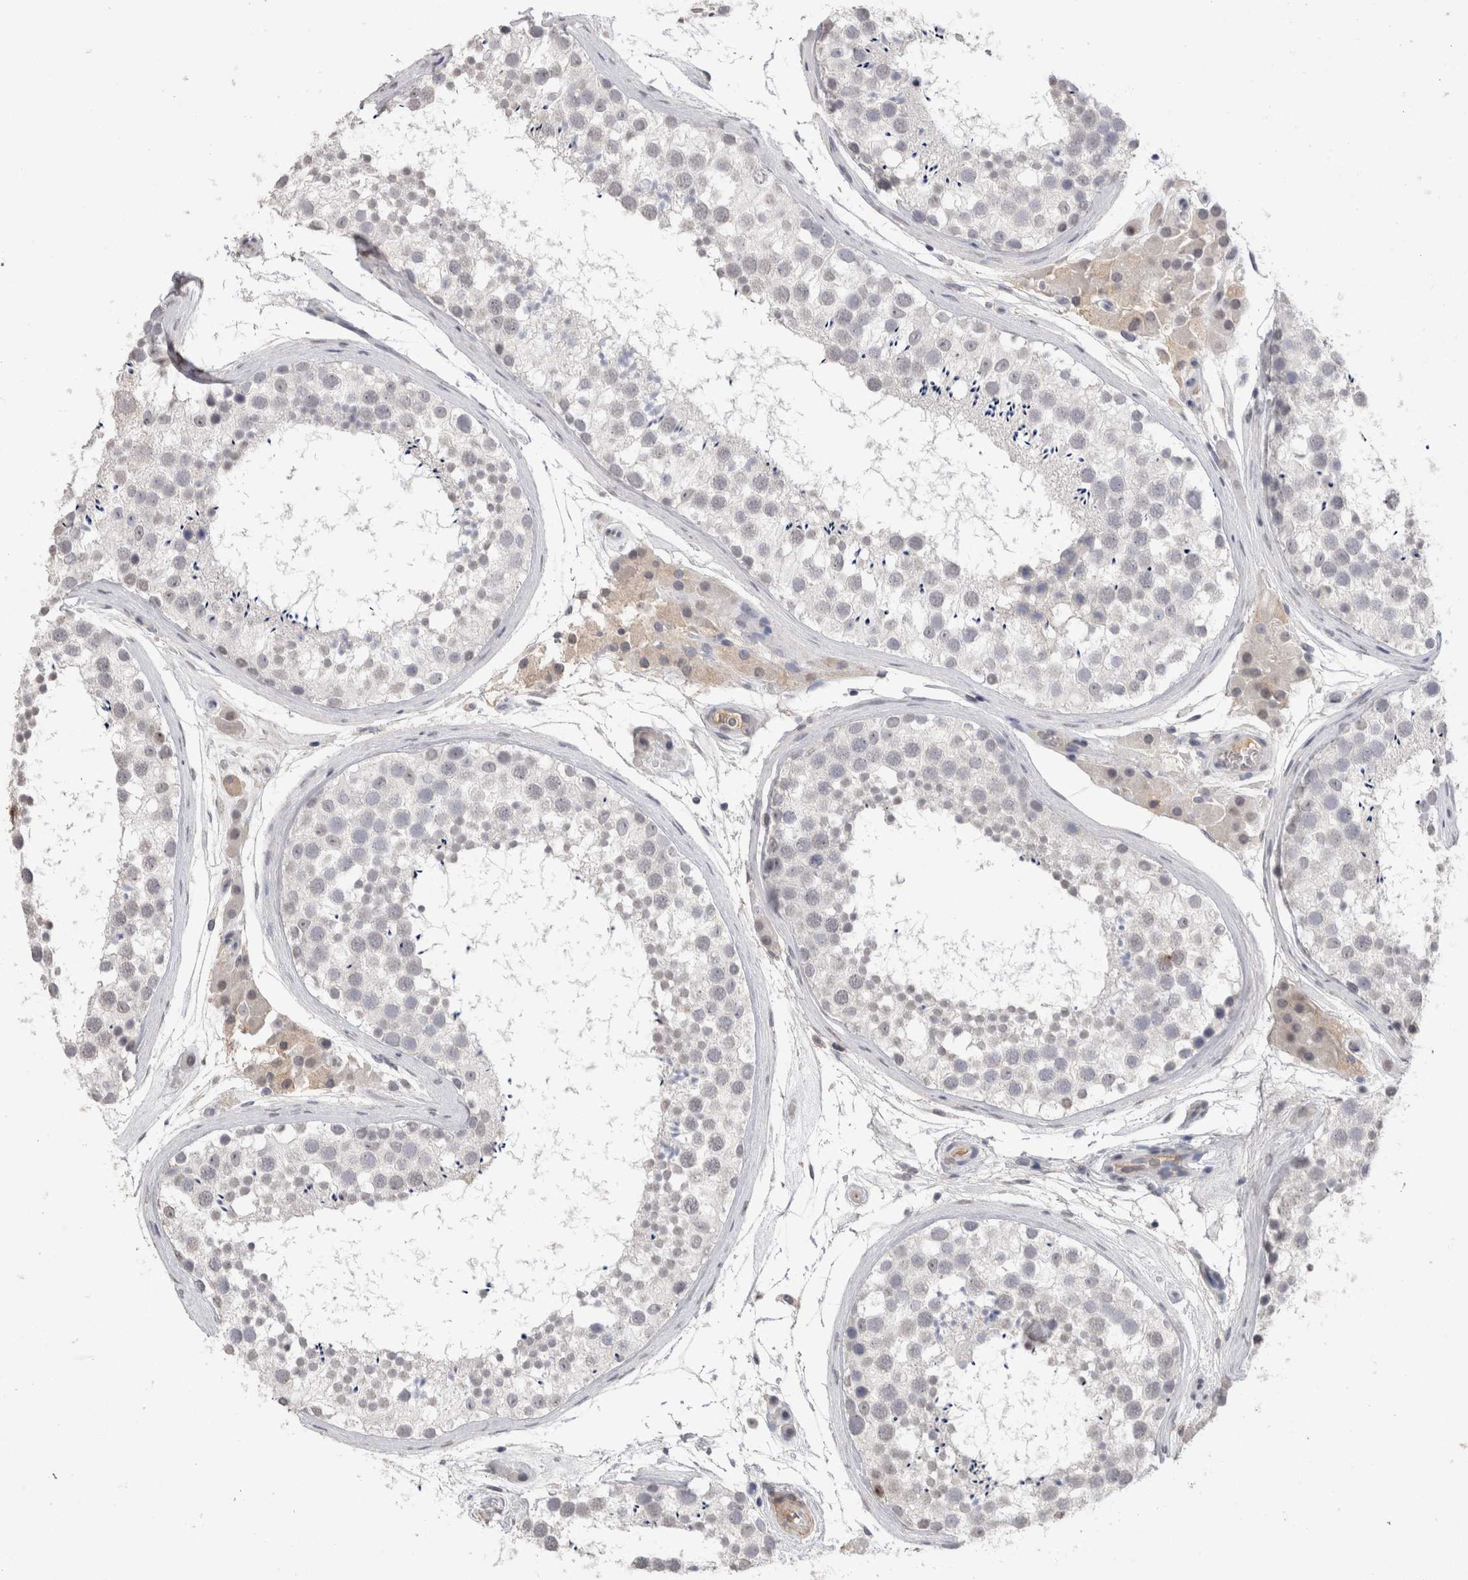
{"staining": {"intensity": "negative", "quantity": "none", "location": "none"}, "tissue": "testis", "cell_type": "Cells in seminiferous ducts", "image_type": "normal", "snomed": [{"axis": "morphology", "description": "Normal tissue, NOS"}, {"axis": "topography", "description": "Testis"}], "caption": "IHC of benign testis demonstrates no positivity in cells in seminiferous ducts.", "gene": "CDH13", "patient": {"sex": "male", "age": 46}}